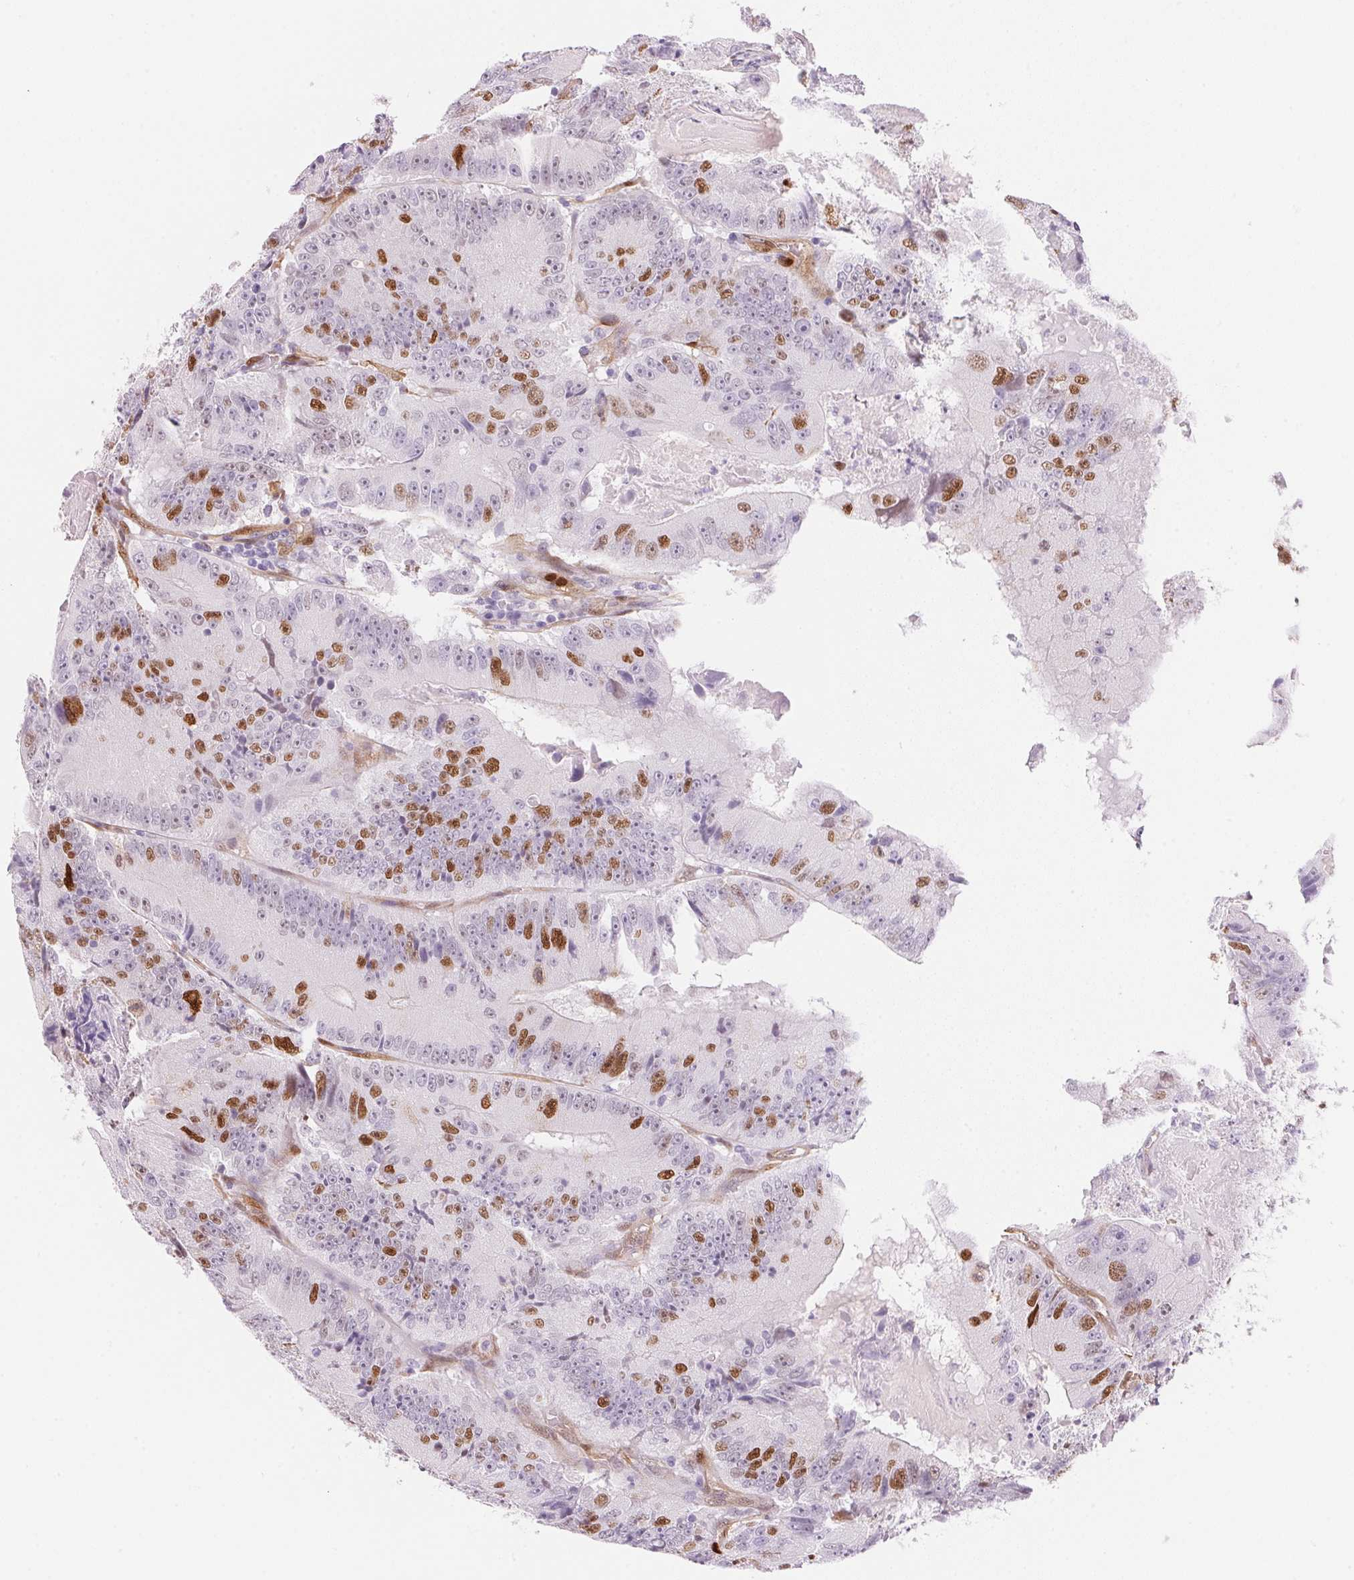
{"staining": {"intensity": "strong", "quantity": "<25%", "location": "nuclear"}, "tissue": "colorectal cancer", "cell_type": "Tumor cells", "image_type": "cancer", "snomed": [{"axis": "morphology", "description": "Adenocarcinoma, NOS"}, {"axis": "topography", "description": "Colon"}], "caption": "Colorectal cancer stained with a protein marker exhibits strong staining in tumor cells.", "gene": "SMTN", "patient": {"sex": "female", "age": 86}}